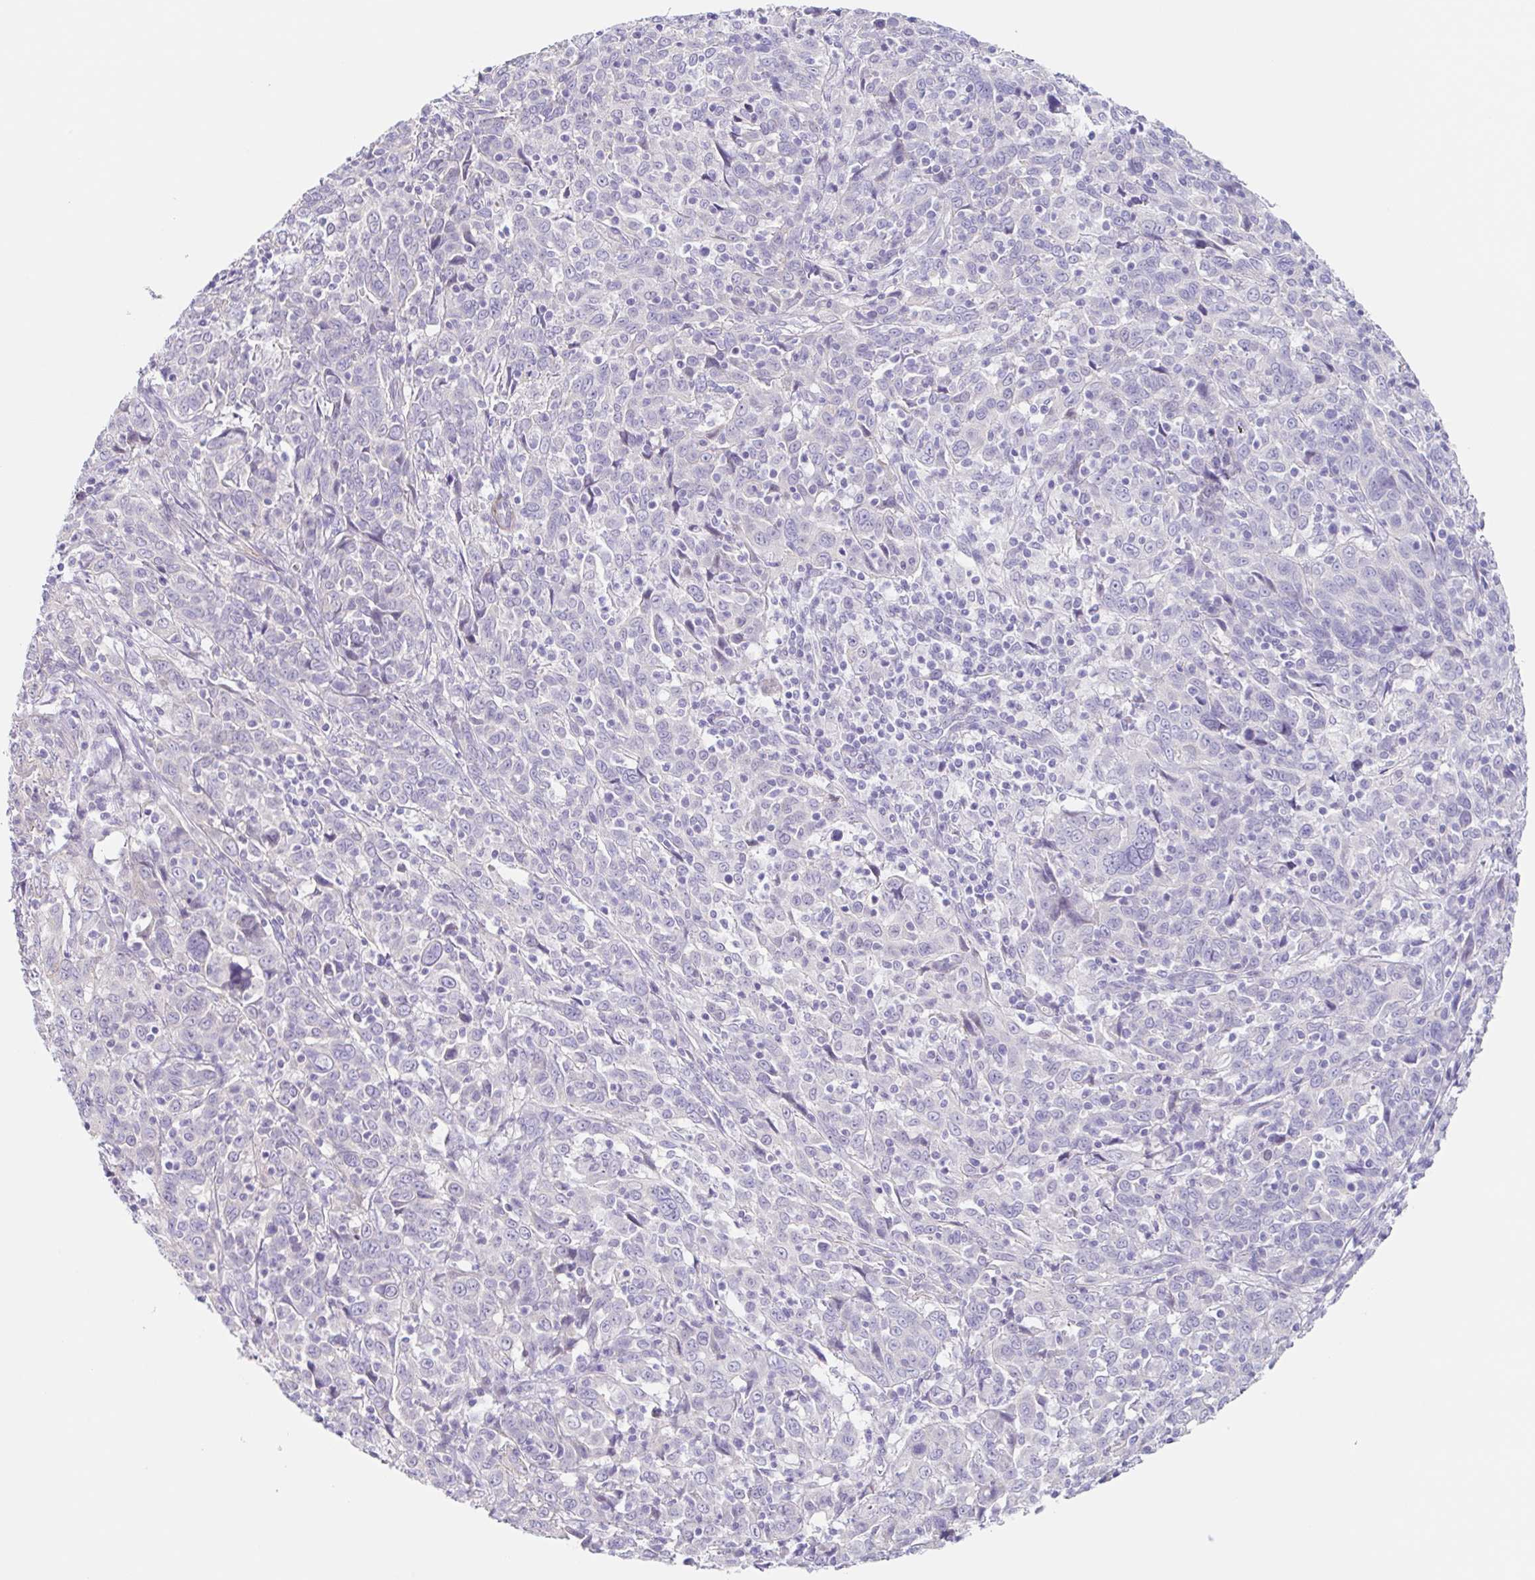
{"staining": {"intensity": "negative", "quantity": "none", "location": "none"}, "tissue": "cervical cancer", "cell_type": "Tumor cells", "image_type": "cancer", "snomed": [{"axis": "morphology", "description": "Squamous cell carcinoma, NOS"}, {"axis": "topography", "description": "Cervix"}], "caption": "Cervical cancer was stained to show a protein in brown. There is no significant staining in tumor cells.", "gene": "DCAF17", "patient": {"sex": "female", "age": 46}}